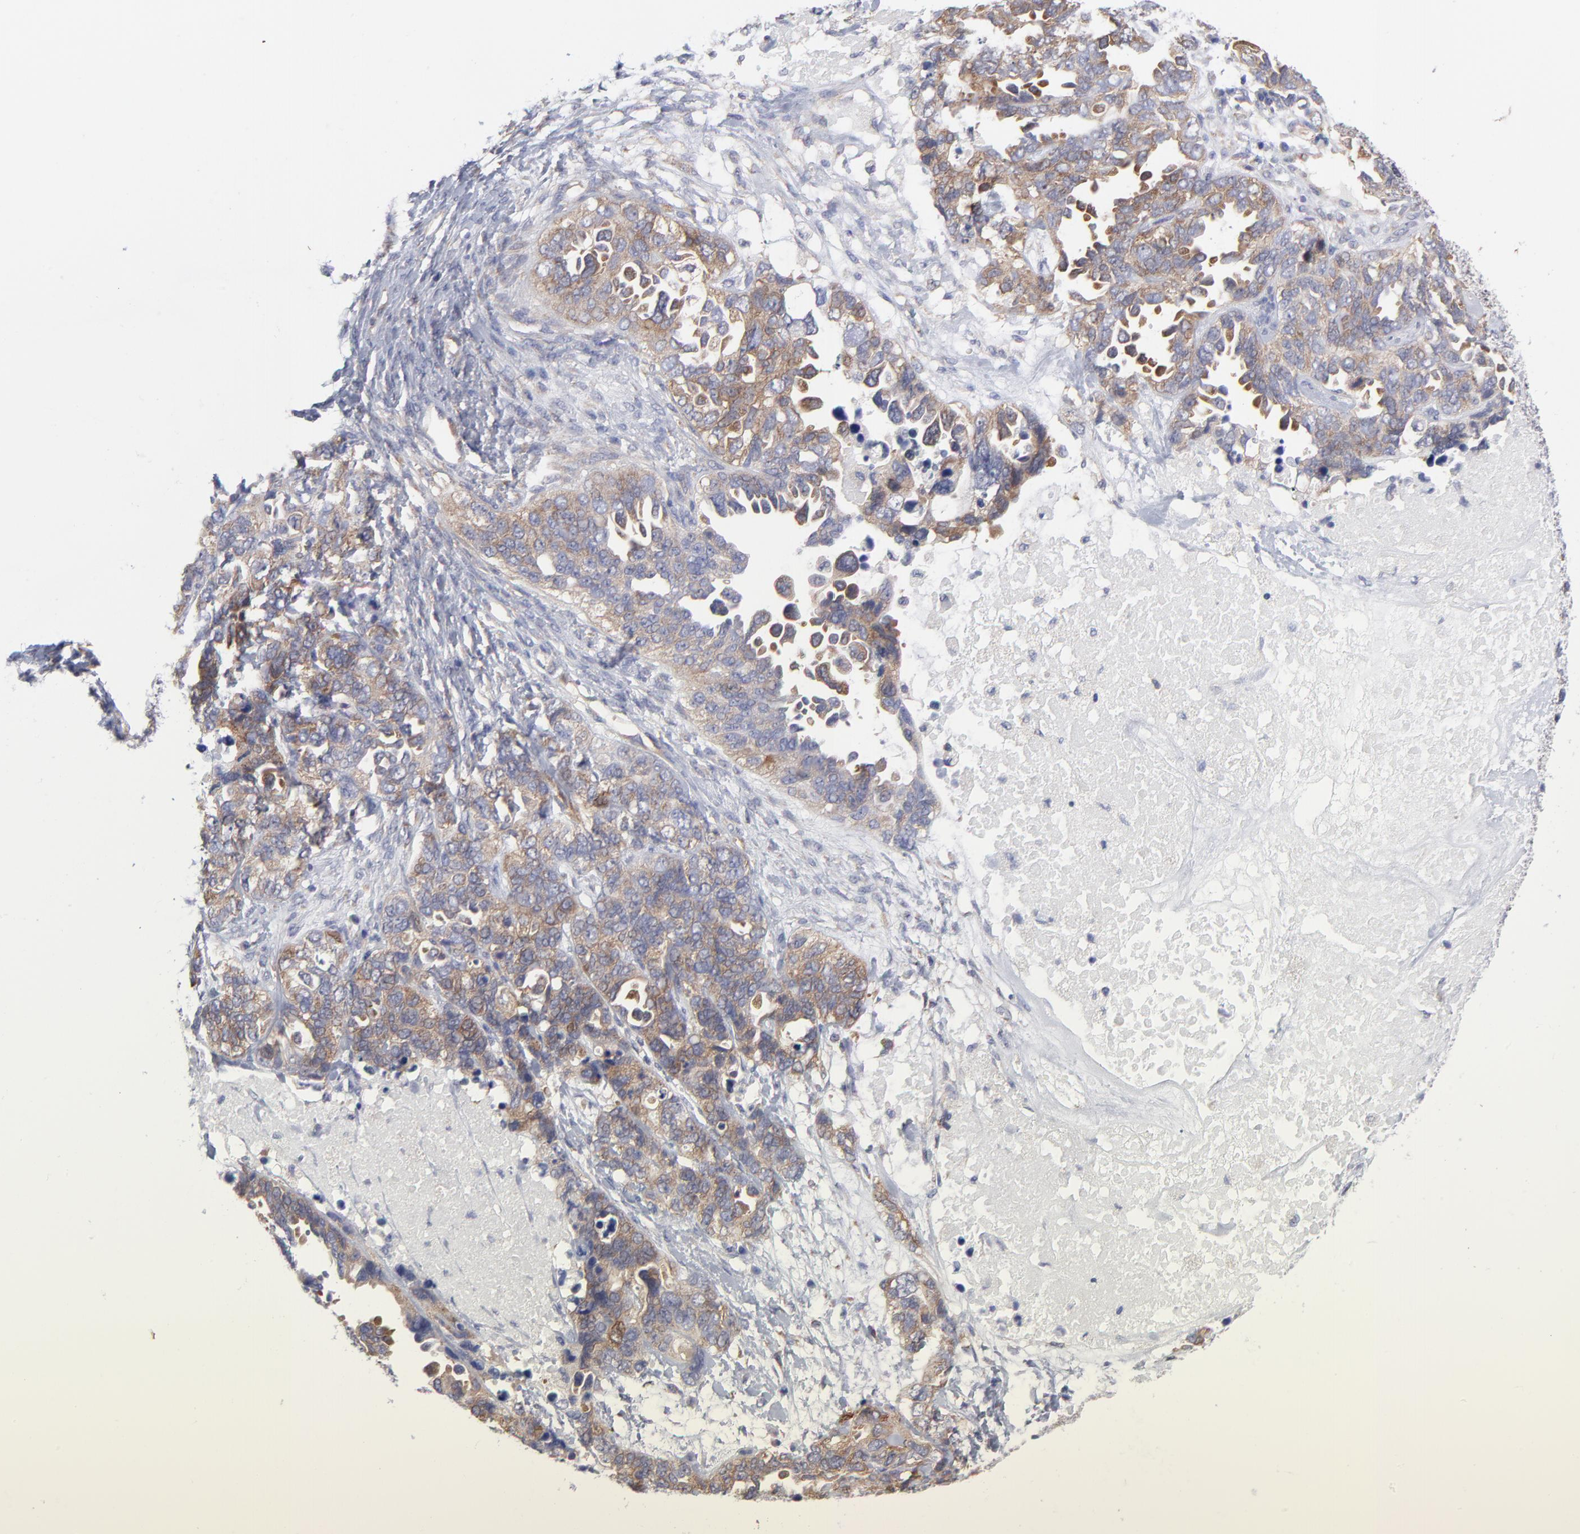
{"staining": {"intensity": "weak", "quantity": "25%-75%", "location": "cytoplasmic/membranous"}, "tissue": "ovarian cancer", "cell_type": "Tumor cells", "image_type": "cancer", "snomed": [{"axis": "morphology", "description": "Cystadenocarcinoma, serous, NOS"}, {"axis": "topography", "description": "Ovary"}], "caption": "Ovarian cancer stained for a protein (brown) exhibits weak cytoplasmic/membranous positive positivity in approximately 25%-75% of tumor cells.", "gene": "NFKBIA", "patient": {"sex": "female", "age": 82}}